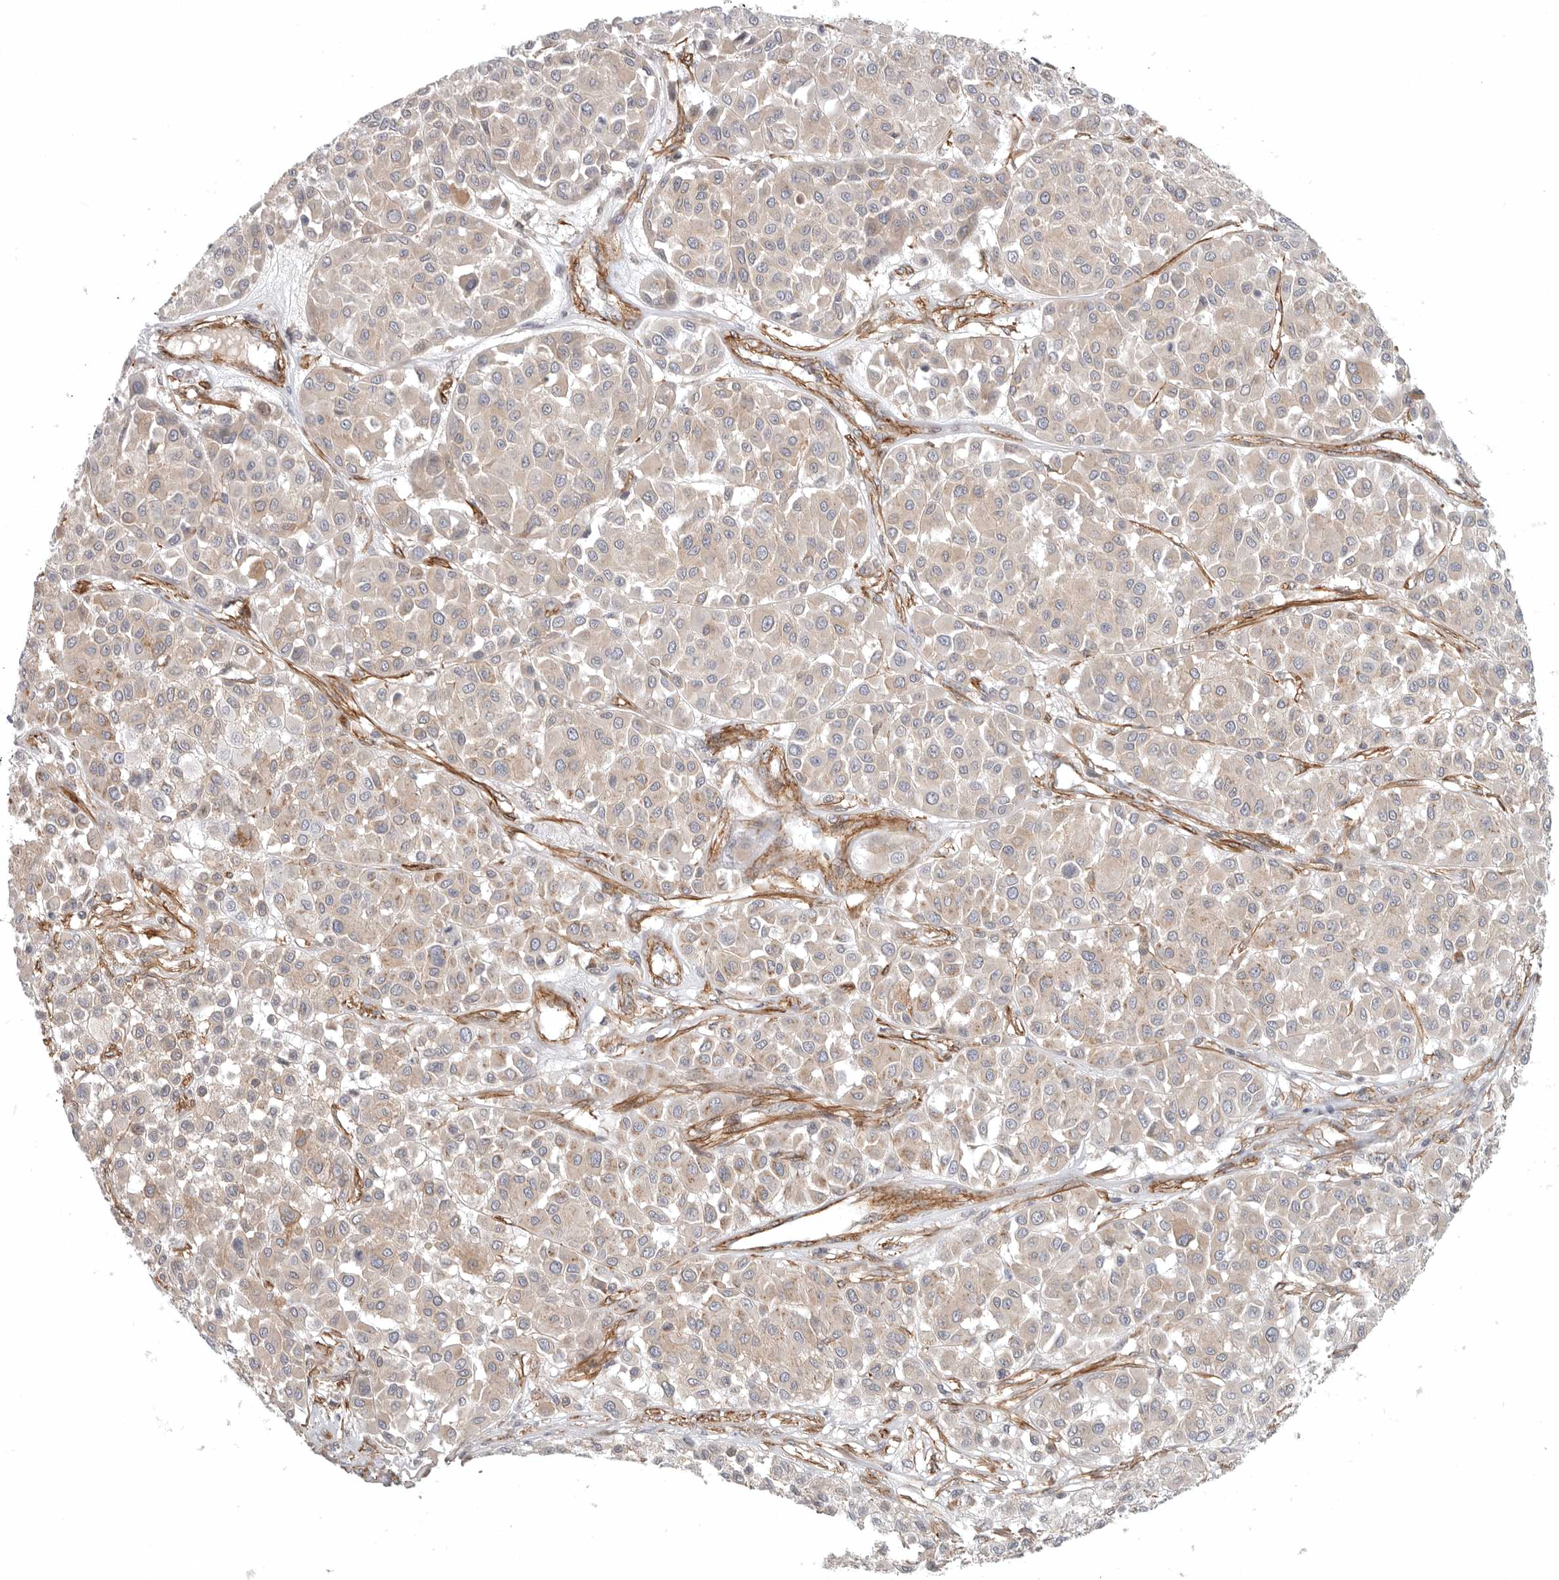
{"staining": {"intensity": "weak", "quantity": "<25%", "location": "cytoplasmic/membranous"}, "tissue": "melanoma", "cell_type": "Tumor cells", "image_type": "cancer", "snomed": [{"axis": "morphology", "description": "Malignant melanoma, Metastatic site"}, {"axis": "topography", "description": "Soft tissue"}], "caption": "The histopathology image reveals no significant staining in tumor cells of malignant melanoma (metastatic site).", "gene": "LONRF1", "patient": {"sex": "male", "age": 41}}